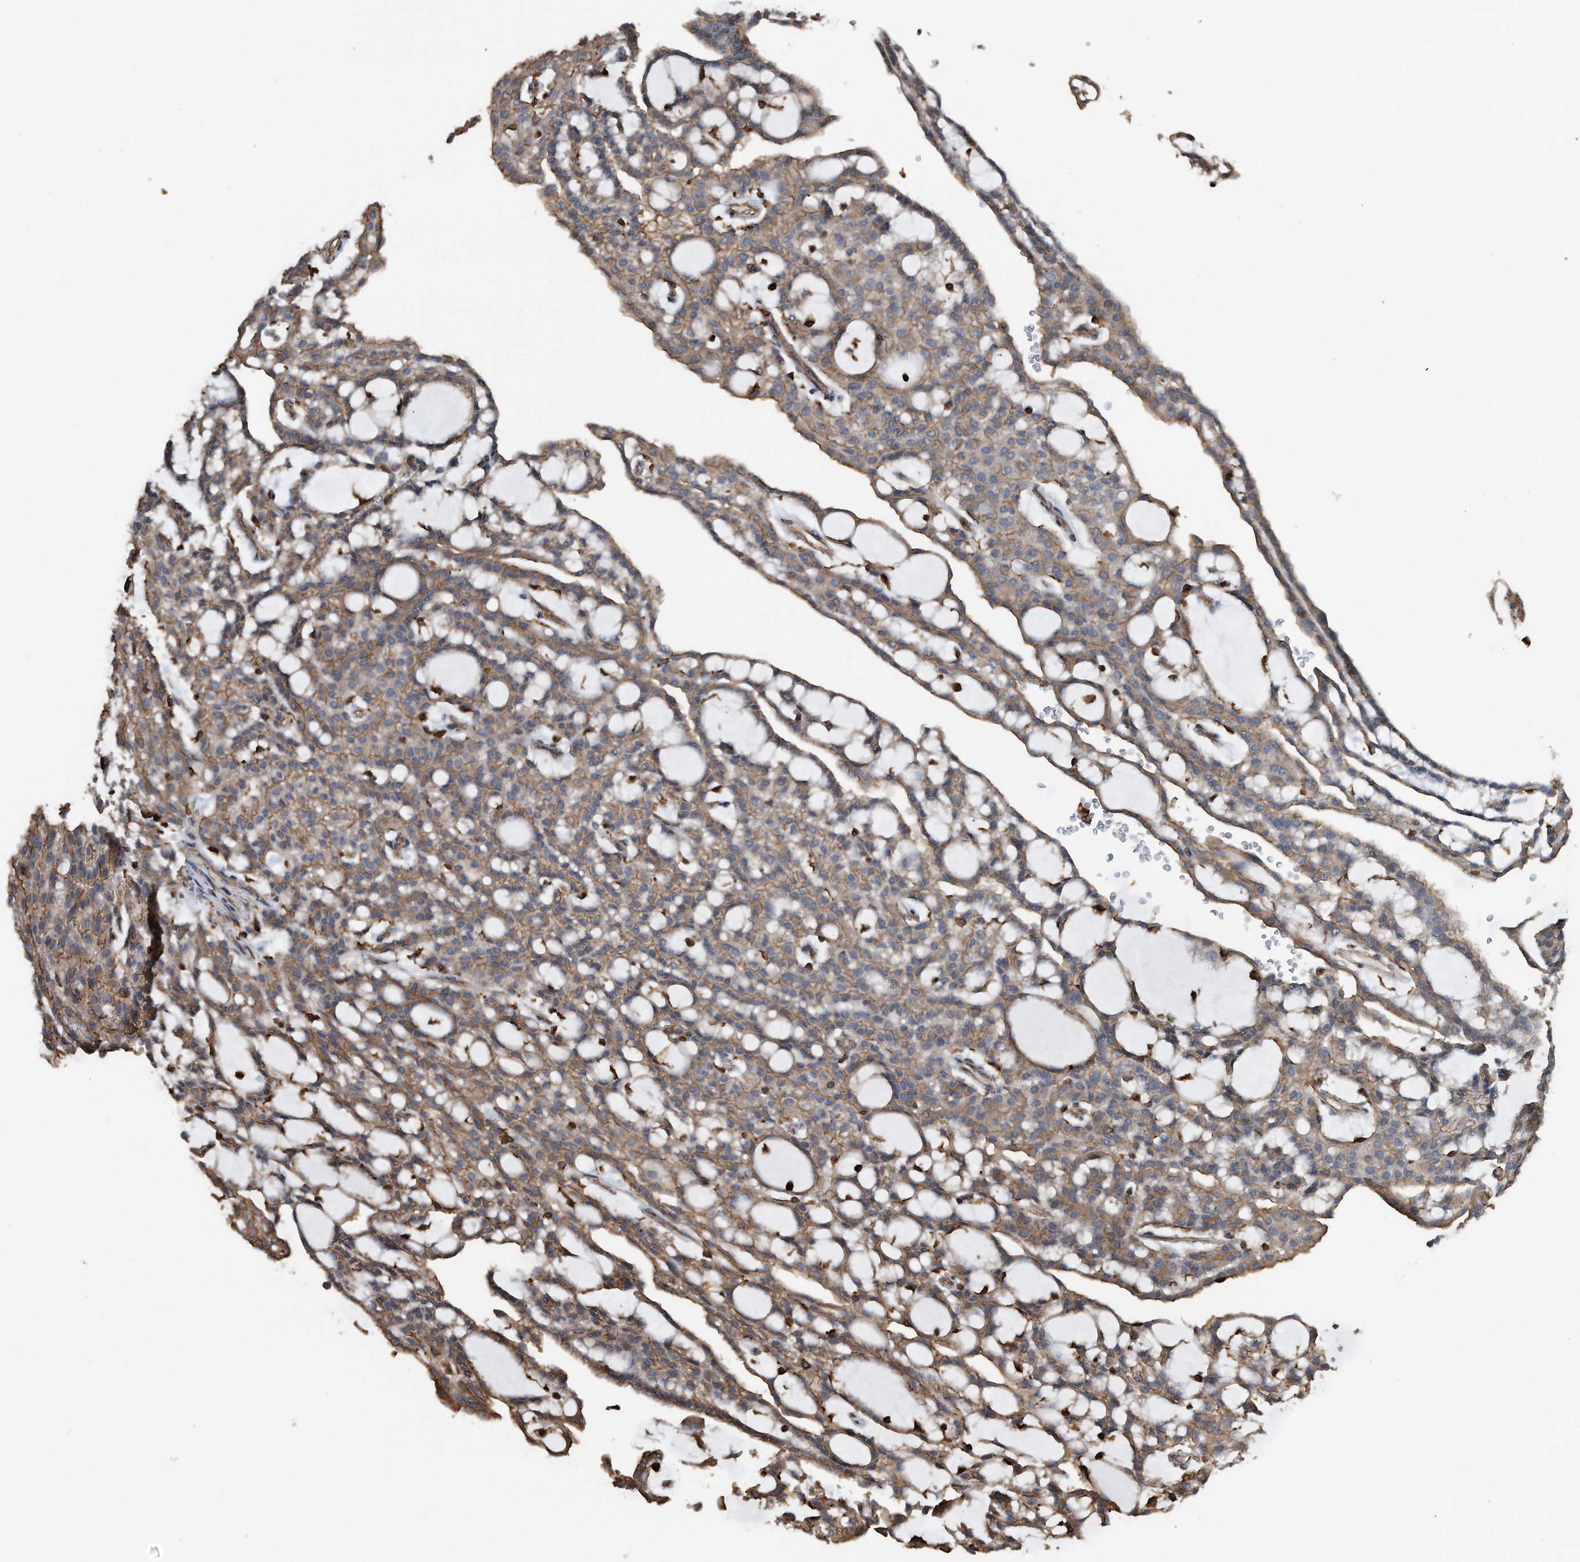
{"staining": {"intensity": "moderate", "quantity": ">75%", "location": "cytoplasmic/membranous"}, "tissue": "renal cancer", "cell_type": "Tumor cells", "image_type": "cancer", "snomed": [{"axis": "morphology", "description": "Adenocarcinoma, NOS"}, {"axis": "topography", "description": "Kidney"}], "caption": "Immunohistochemistry image of neoplastic tissue: renal cancer stained using immunohistochemistry (IHC) exhibits medium levels of moderate protein expression localized specifically in the cytoplasmic/membranous of tumor cells, appearing as a cytoplasmic/membranous brown color.", "gene": "RSPO3", "patient": {"sex": "male", "age": 63}}